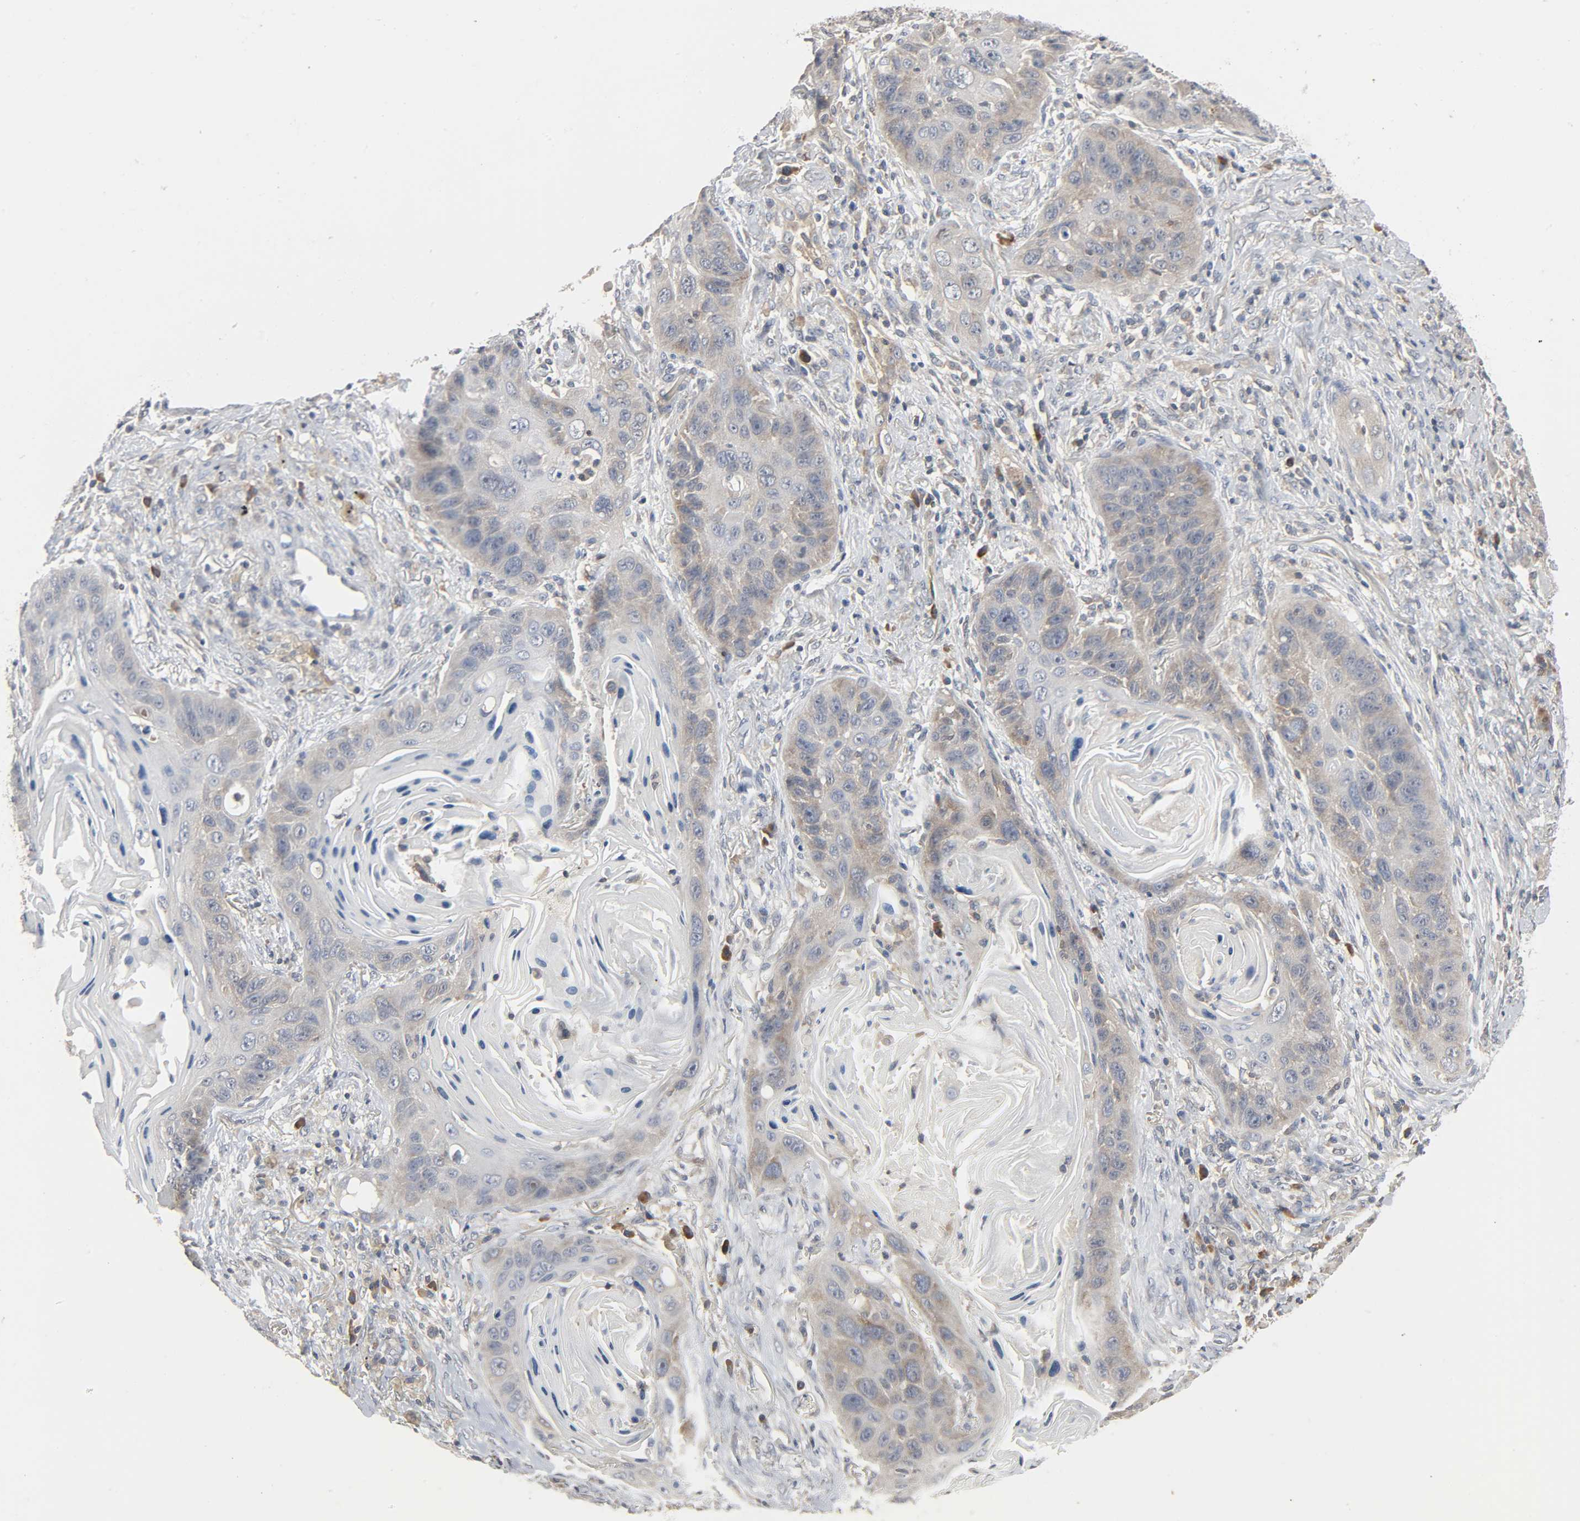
{"staining": {"intensity": "moderate", "quantity": "25%-75%", "location": "cytoplasmic/membranous"}, "tissue": "lung cancer", "cell_type": "Tumor cells", "image_type": "cancer", "snomed": [{"axis": "morphology", "description": "Squamous cell carcinoma, NOS"}, {"axis": "topography", "description": "Lung"}], "caption": "Lung cancer stained with DAB (3,3'-diaminobenzidine) immunohistochemistry (IHC) demonstrates medium levels of moderate cytoplasmic/membranous positivity in about 25%-75% of tumor cells.", "gene": "PLEKHA2", "patient": {"sex": "female", "age": 67}}